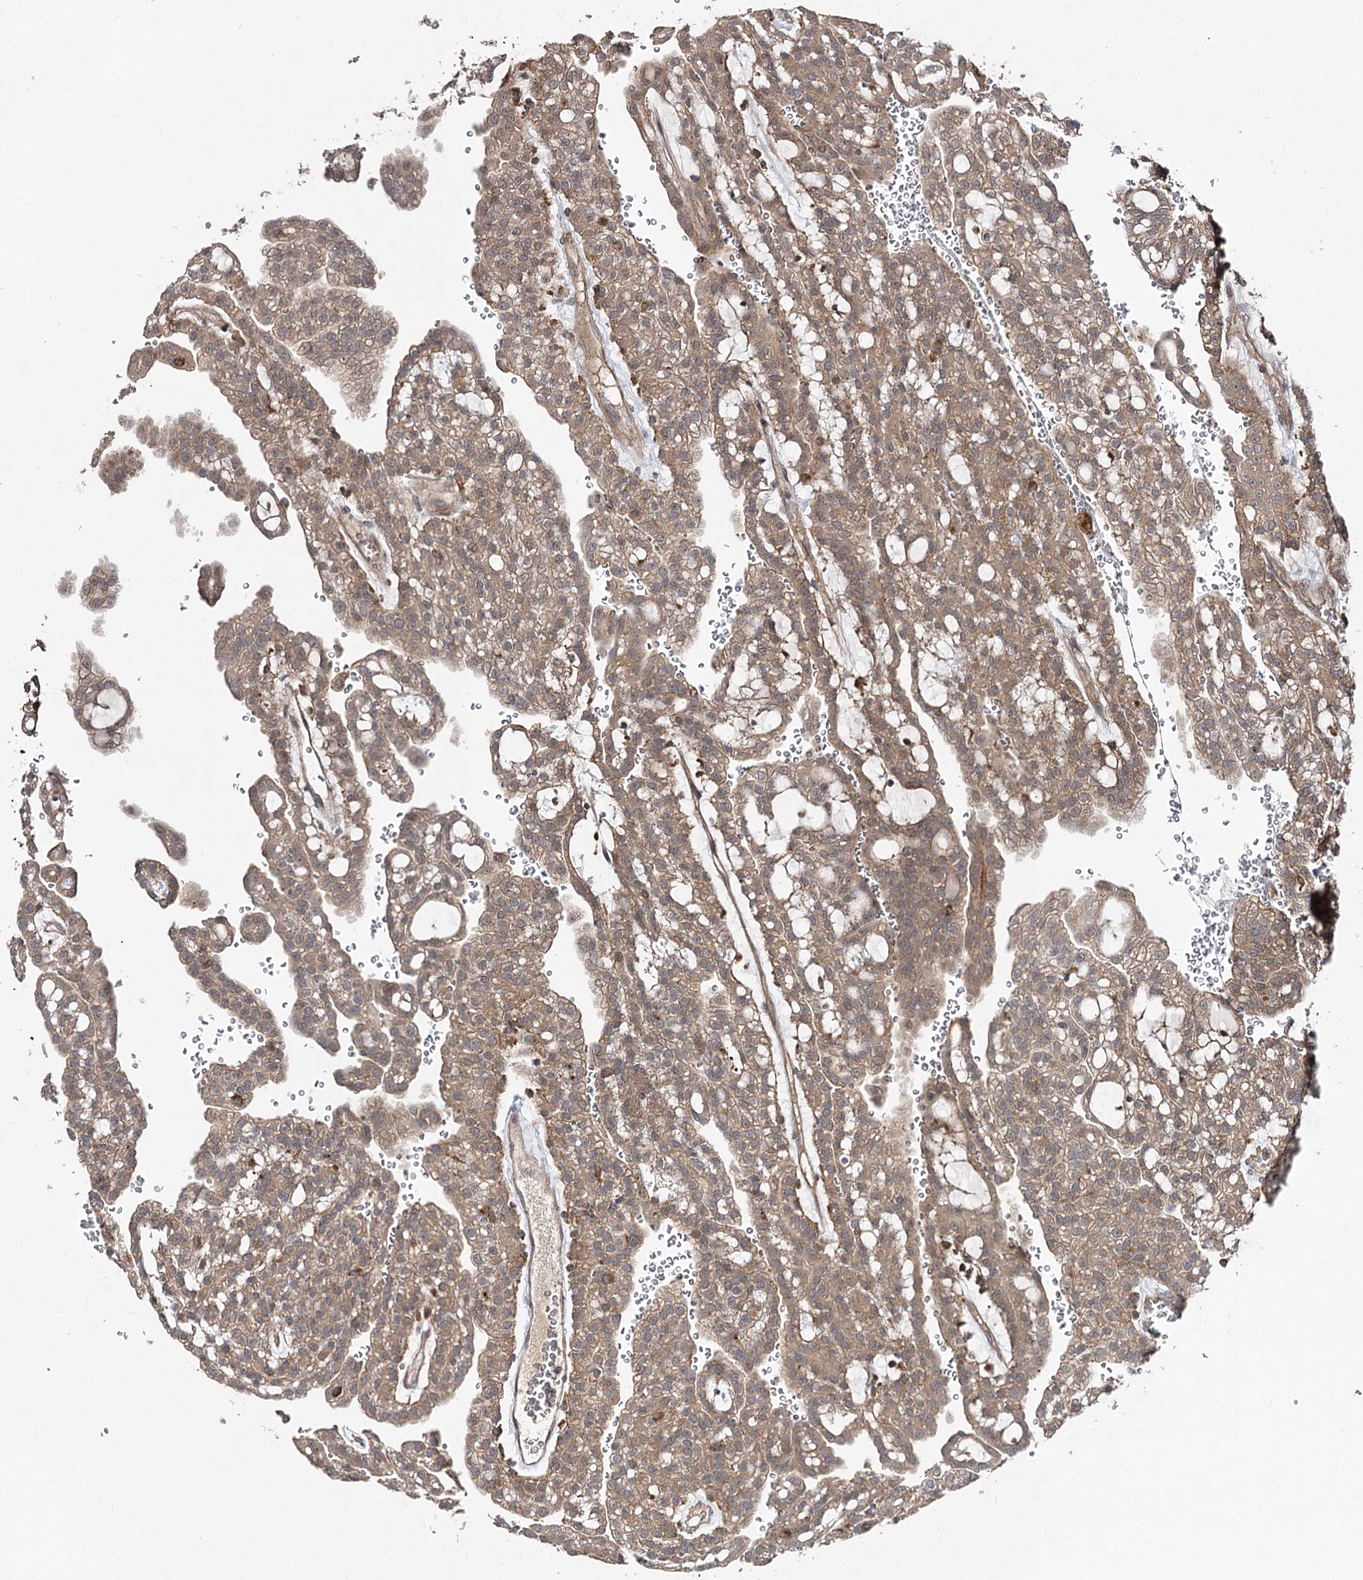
{"staining": {"intensity": "moderate", "quantity": ">75%", "location": "cytoplasmic/membranous"}, "tissue": "renal cancer", "cell_type": "Tumor cells", "image_type": "cancer", "snomed": [{"axis": "morphology", "description": "Adenocarcinoma, NOS"}, {"axis": "topography", "description": "Kidney"}], "caption": "About >75% of tumor cells in human renal cancer demonstrate moderate cytoplasmic/membranous protein staining as visualized by brown immunohistochemical staining.", "gene": "STX6", "patient": {"sex": "male", "age": 63}}